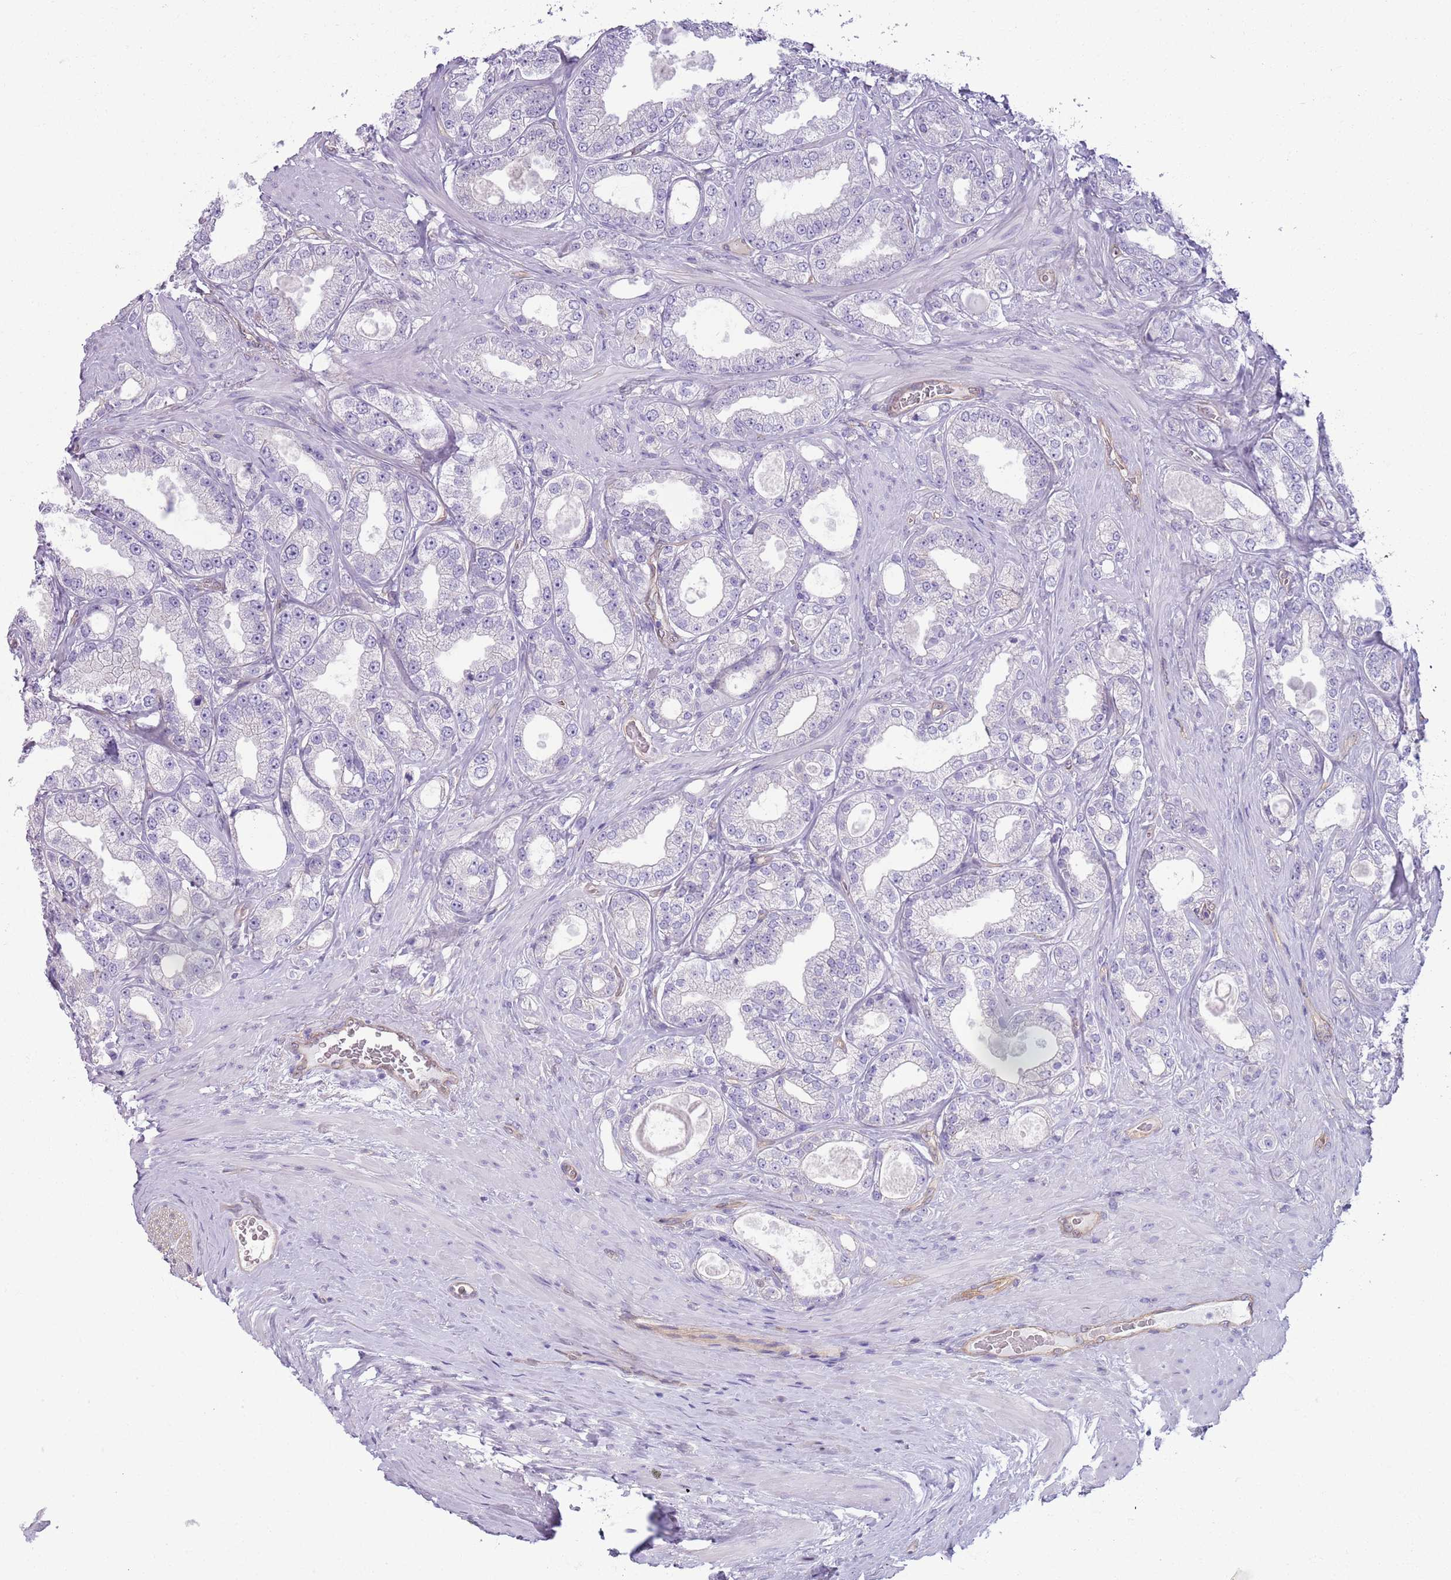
{"staining": {"intensity": "negative", "quantity": "none", "location": "none"}, "tissue": "prostate cancer", "cell_type": "Tumor cells", "image_type": "cancer", "snomed": [{"axis": "morphology", "description": "Adenocarcinoma, Low grade"}, {"axis": "topography", "description": "Prostate"}], "caption": "A high-resolution image shows immunohistochemistry staining of low-grade adenocarcinoma (prostate), which shows no significant staining in tumor cells.", "gene": "RBP3", "patient": {"sex": "male", "age": 63}}